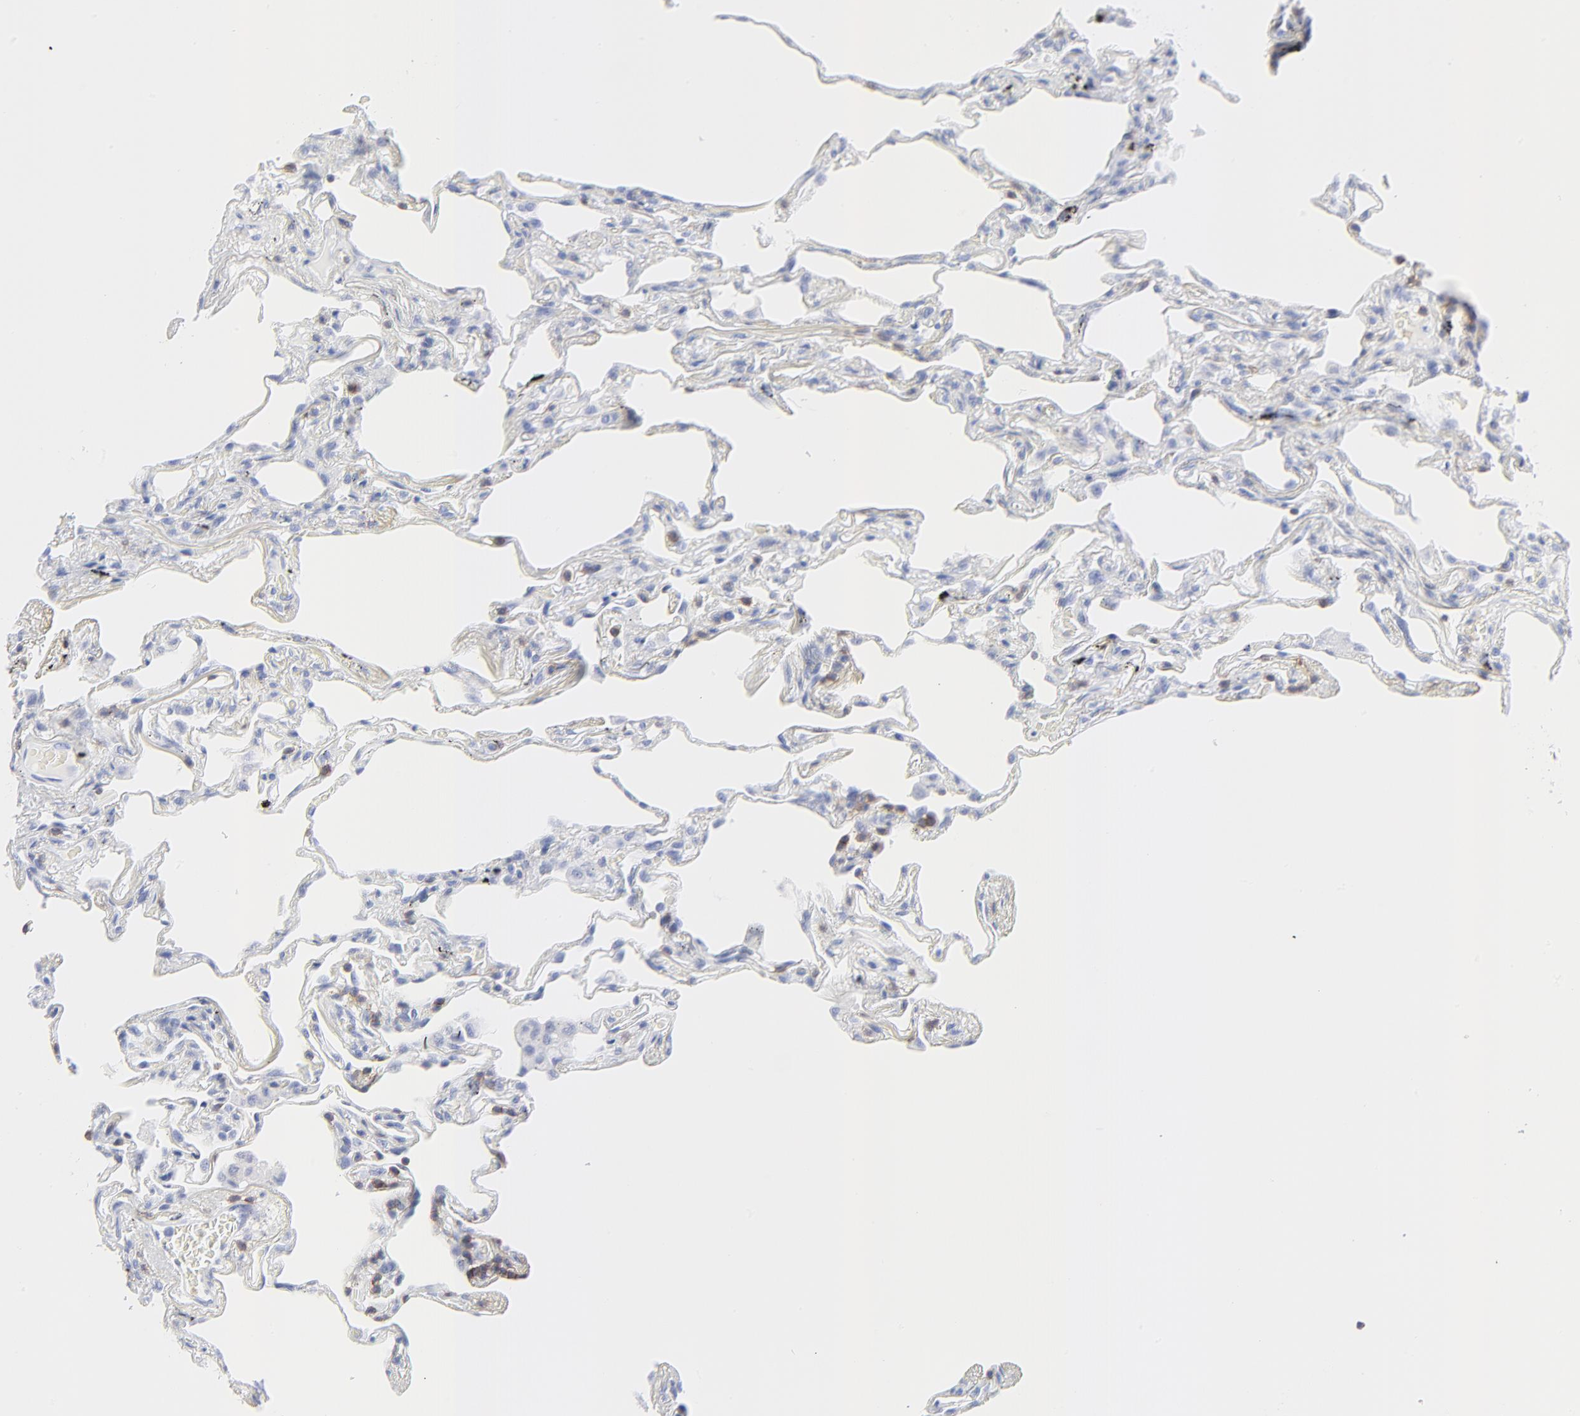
{"staining": {"intensity": "negative", "quantity": "none", "location": "none"}, "tissue": "lung", "cell_type": "Alveolar cells", "image_type": "normal", "snomed": [{"axis": "morphology", "description": "Normal tissue, NOS"}, {"axis": "morphology", "description": "Inflammation, NOS"}, {"axis": "topography", "description": "Lung"}], "caption": "IHC of benign lung displays no staining in alveolar cells.", "gene": "LCK", "patient": {"sex": "male", "age": 69}}